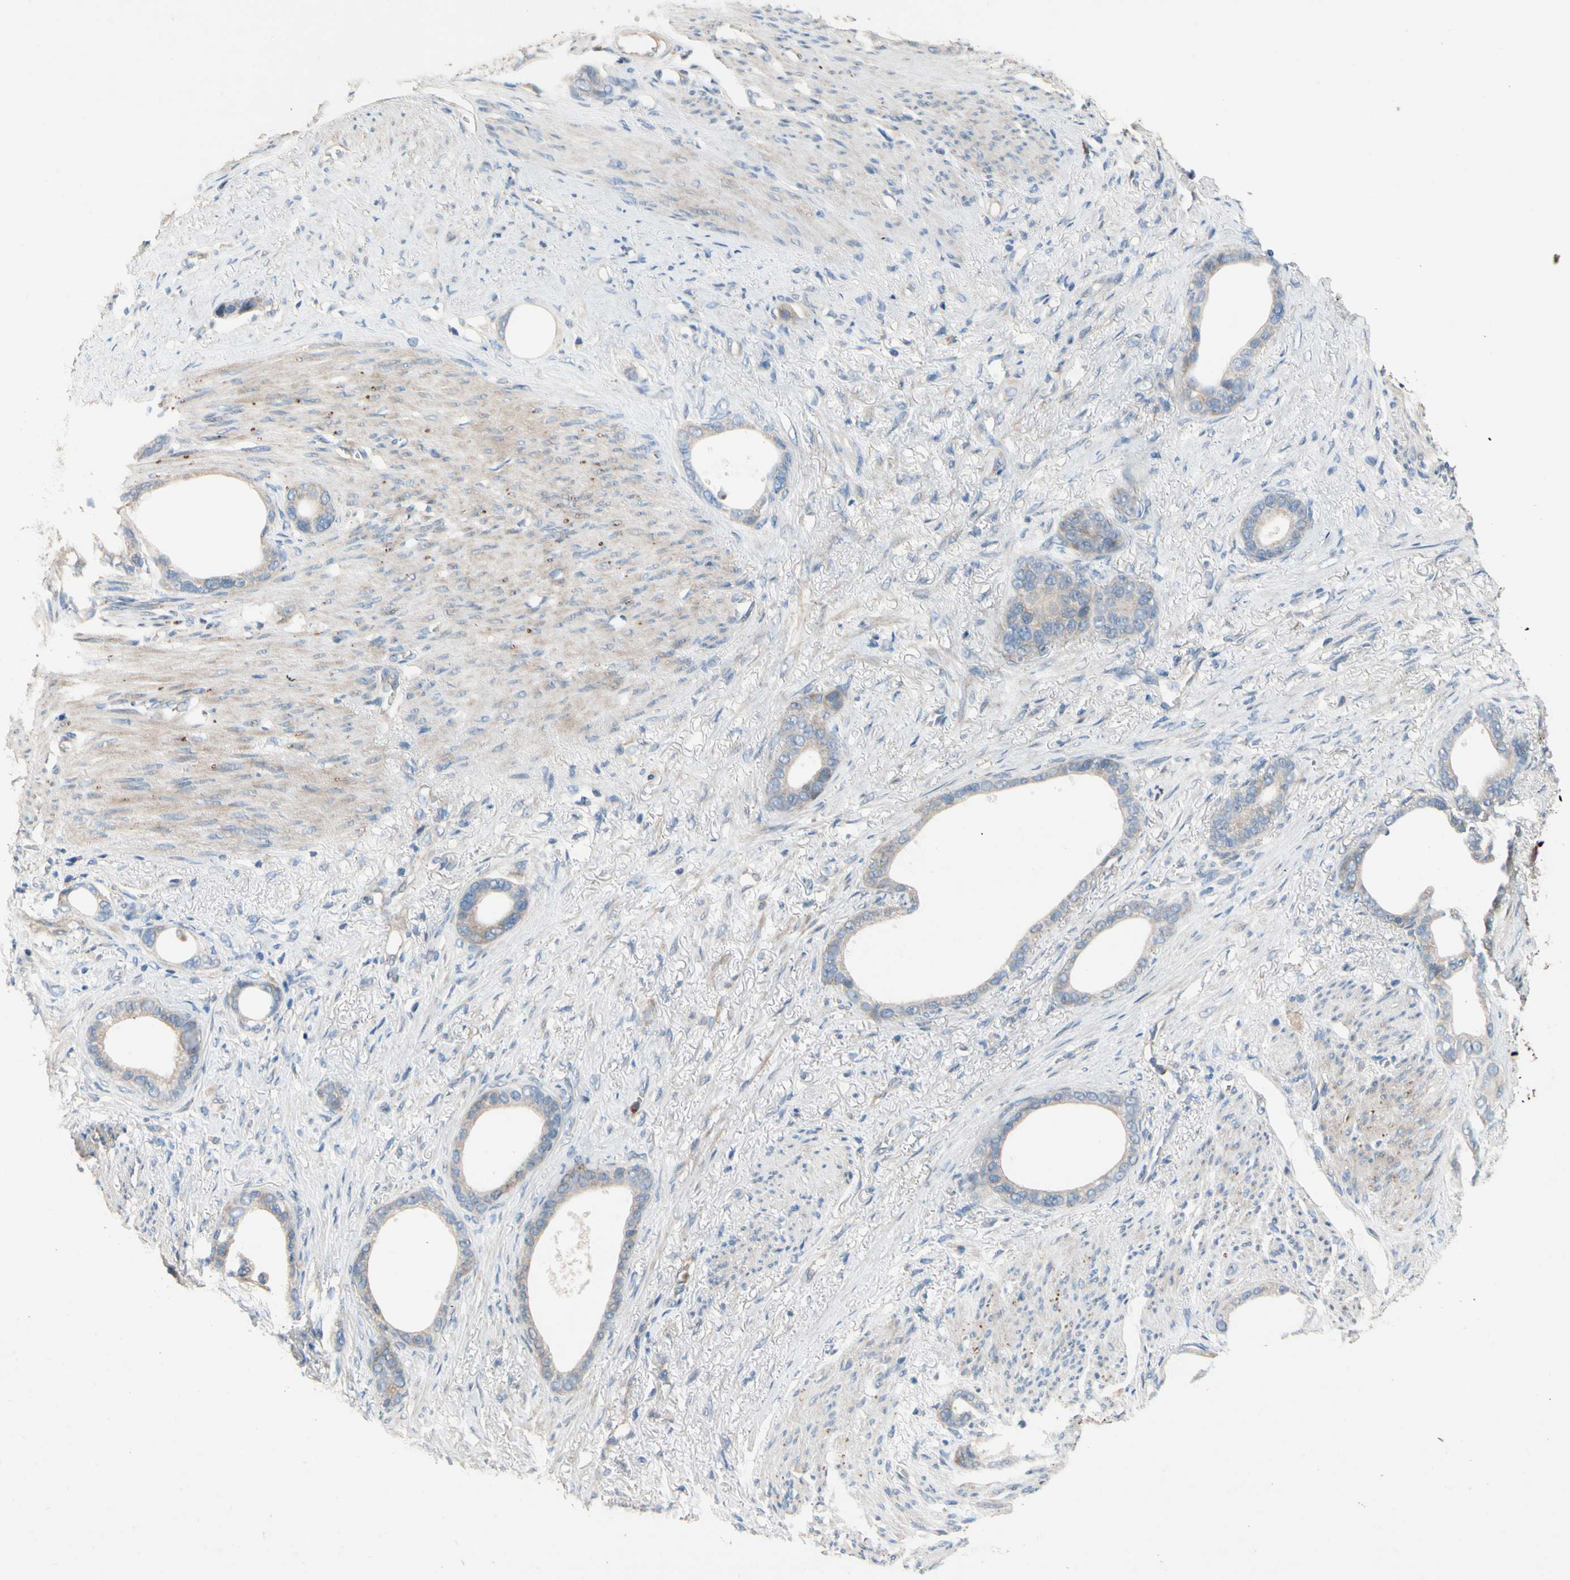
{"staining": {"intensity": "weak", "quantity": ">75%", "location": "cytoplasmic/membranous"}, "tissue": "stomach cancer", "cell_type": "Tumor cells", "image_type": "cancer", "snomed": [{"axis": "morphology", "description": "Adenocarcinoma, NOS"}, {"axis": "topography", "description": "Stomach"}], "caption": "Stomach cancer (adenocarcinoma) stained for a protein (brown) displays weak cytoplasmic/membranous positive positivity in approximately >75% of tumor cells.", "gene": "SIGLEC5", "patient": {"sex": "female", "age": 75}}